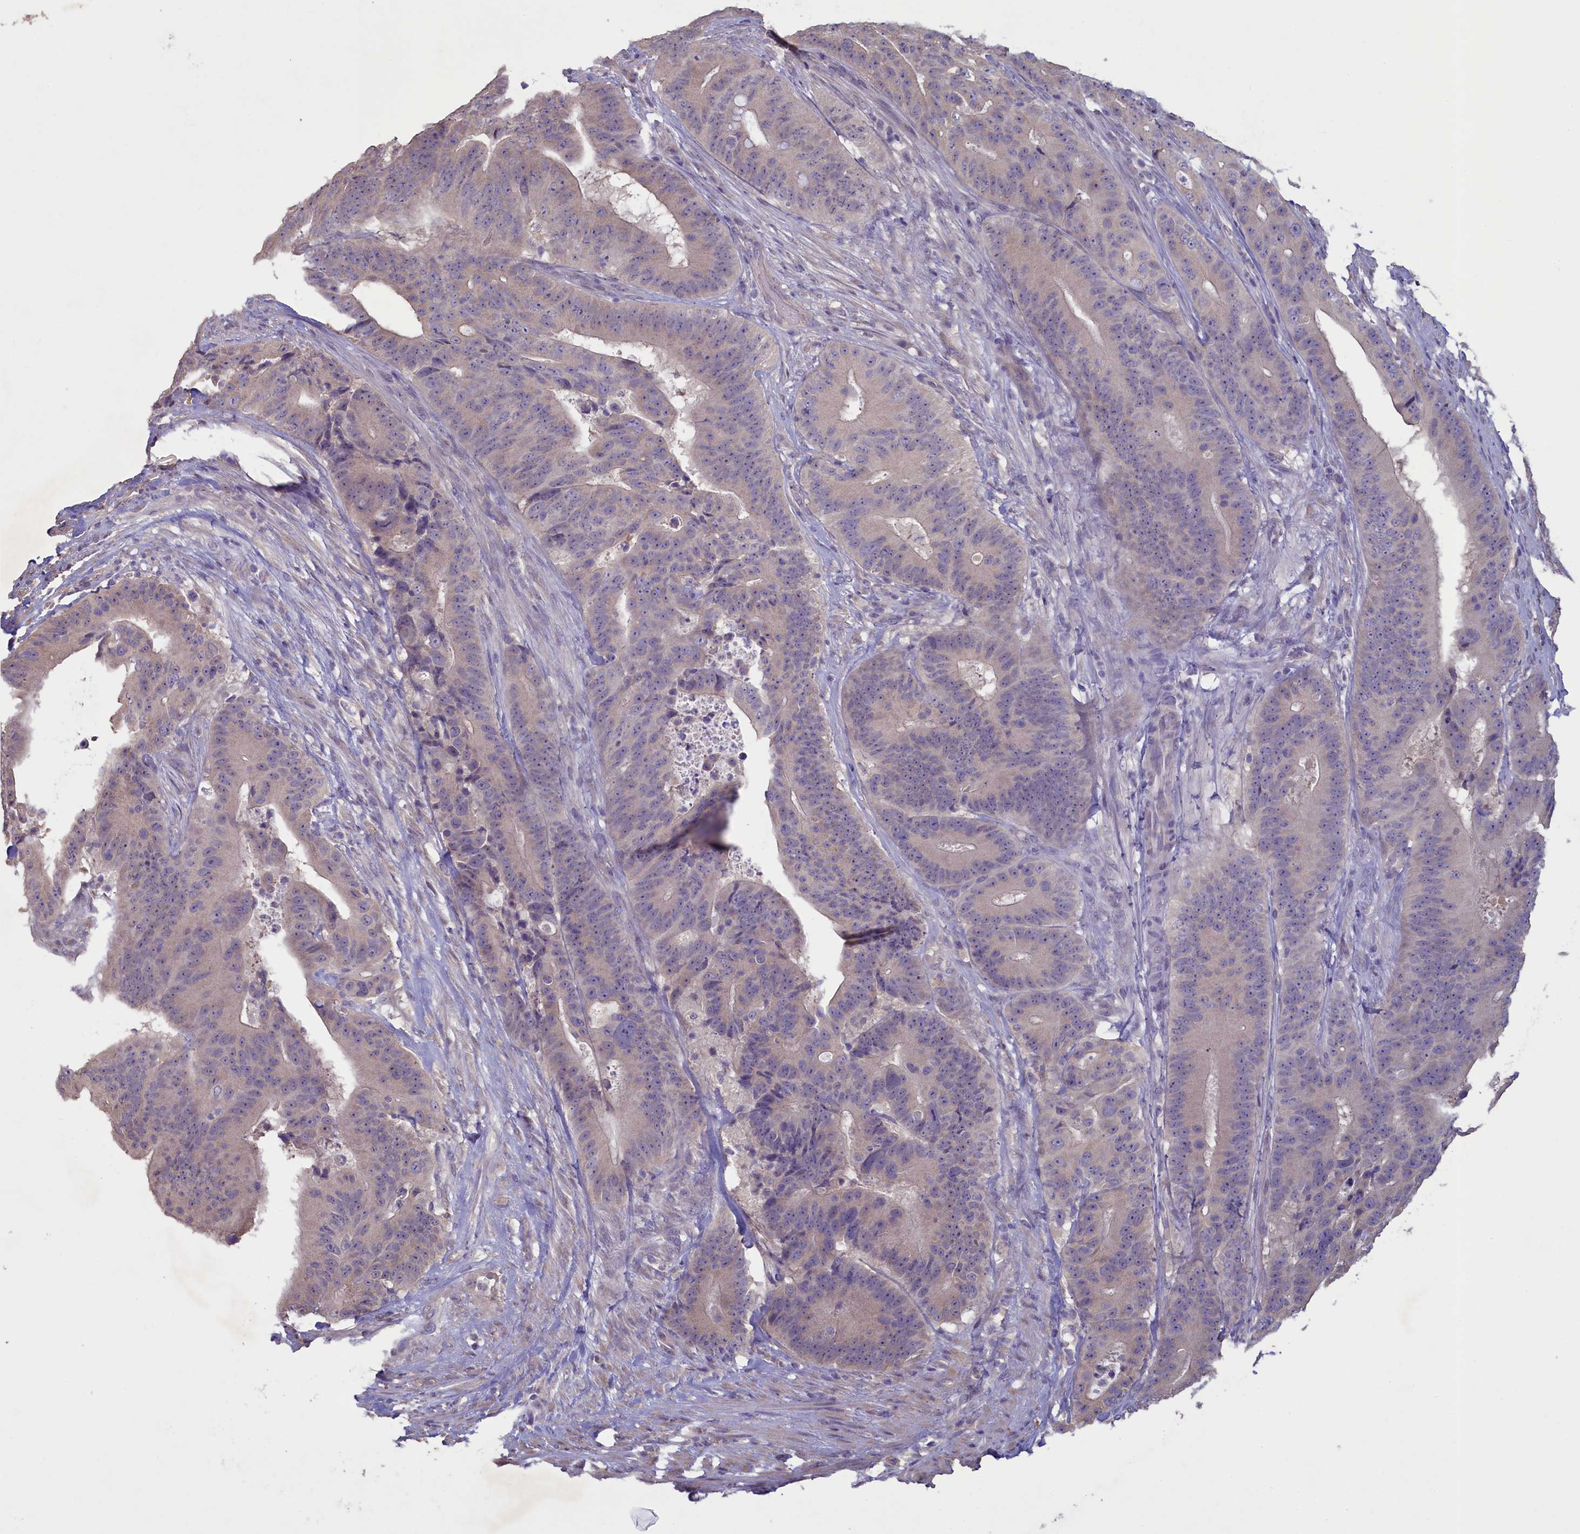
{"staining": {"intensity": "negative", "quantity": "none", "location": "none"}, "tissue": "colorectal cancer", "cell_type": "Tumor cells", "image_type": "cancer", "snomed": [{"axis": "morphology", "description": "Adenocarcinoma, NOS"}, {"axis": "topography", "description": "Colon"}], "caption": "IHC photomicrograph of neoplastic tissue: colorectal cancer (adenocarcinoma) stained with DAB (3,3'-diaminobenzidine) reveals no significant protein expression in tumor cells. (IHC, brightfield microscopy, high magnification).", "gene": "ATF7IP2", "patient": {"sex": "male", "age": 83}}